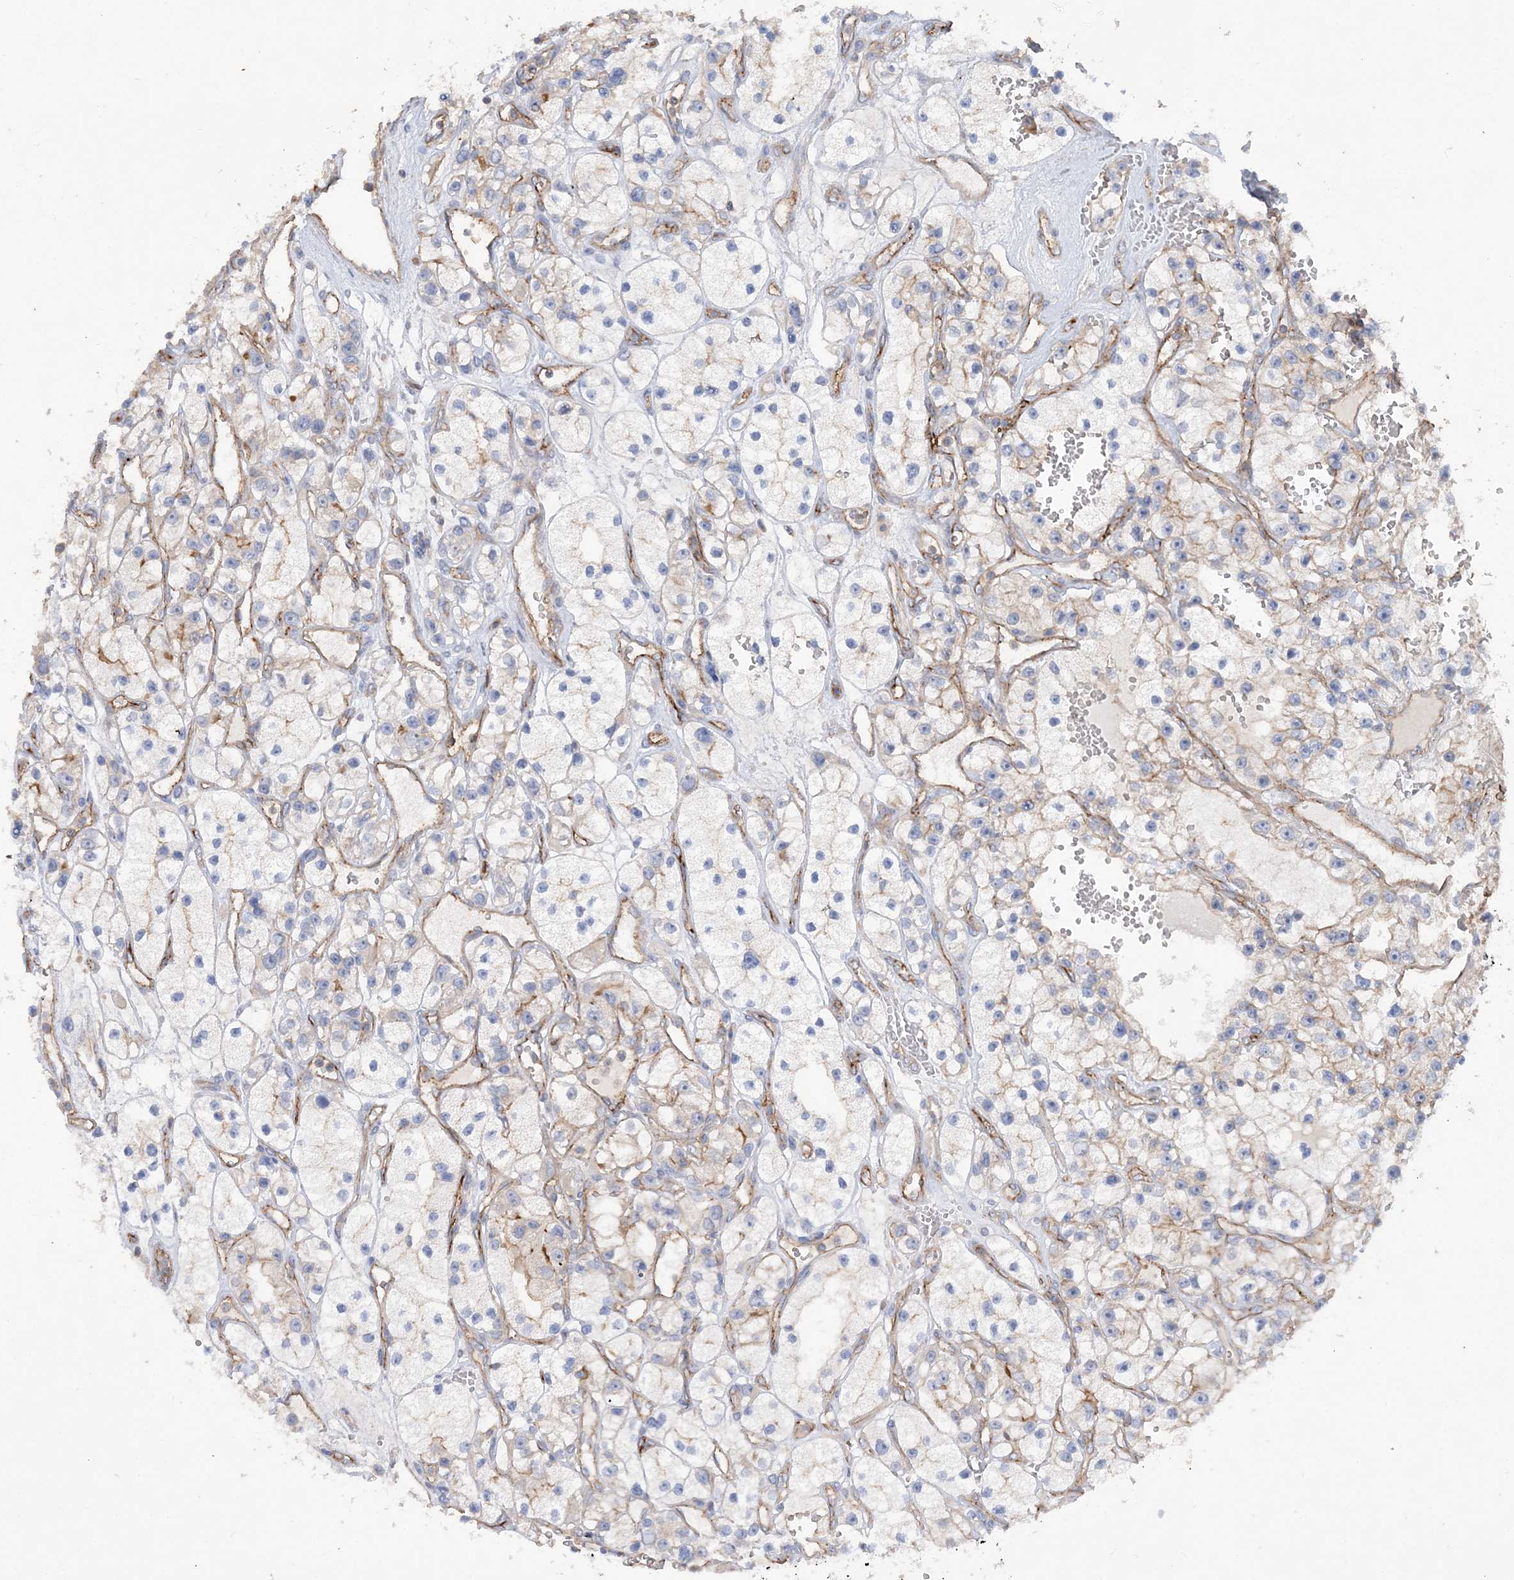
{"staining": {"intensity": "moderate", "quantity": "<25%", "location": "cytoplasmic/membranous"}, "tissue": "renal cancer", "cell_type": "Tumor cells", "image_type": "cancer", "snomed": [{"axis": "morphology", "description": "Adenocarcinoma, NOS"}, {"axis": "topography", "description": "Kidney"}], "caption": "Renal cancer (adenocarcinoma) stained with a brown dye shows moderate cytoplasmic/membranous positive staining in approximately <25% of tumor cells.", "gene": "PIGC", "patient": {"sex": "female", "age": 57}}